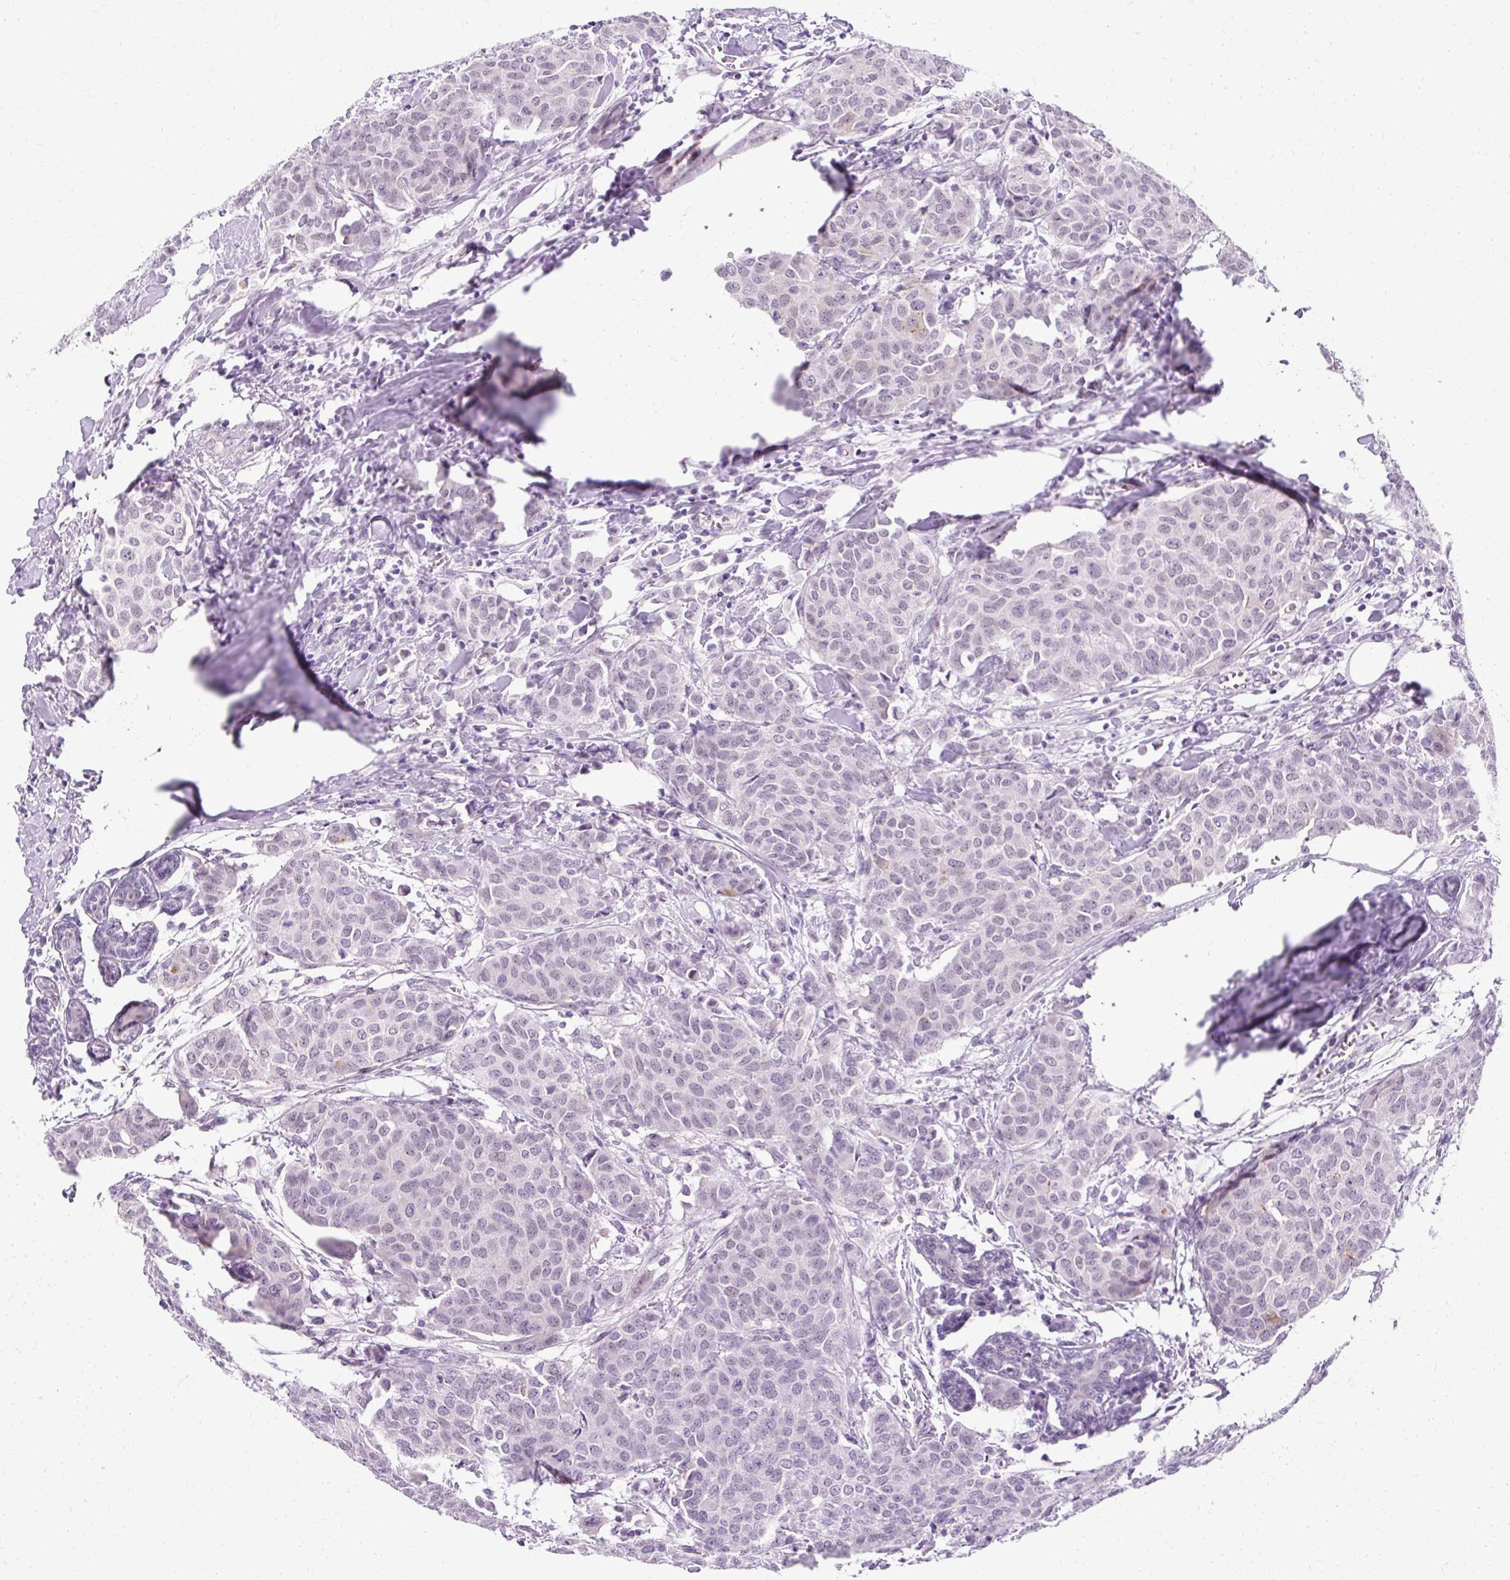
{"staining": {"intensity": "weak", "quantity": "25%-75%", "location": "nuclear"}, "tissue": "breast cancer", "cell_type": "Tumor cells", "image_type": "cancer", "snomed": [{"axis": "morphology", "description": "Duct carcinoma"}, {"axis": "topography", "description": "Breast"}], "caption": "Infiltrating ductal carcinoma (breast) stained with DAB IHC reveals low levels of weak nuclear positivity in about 25%-75% of tumor cells.", "gene": "RYBP", "patient": {"sex": "female", "age": 47}}